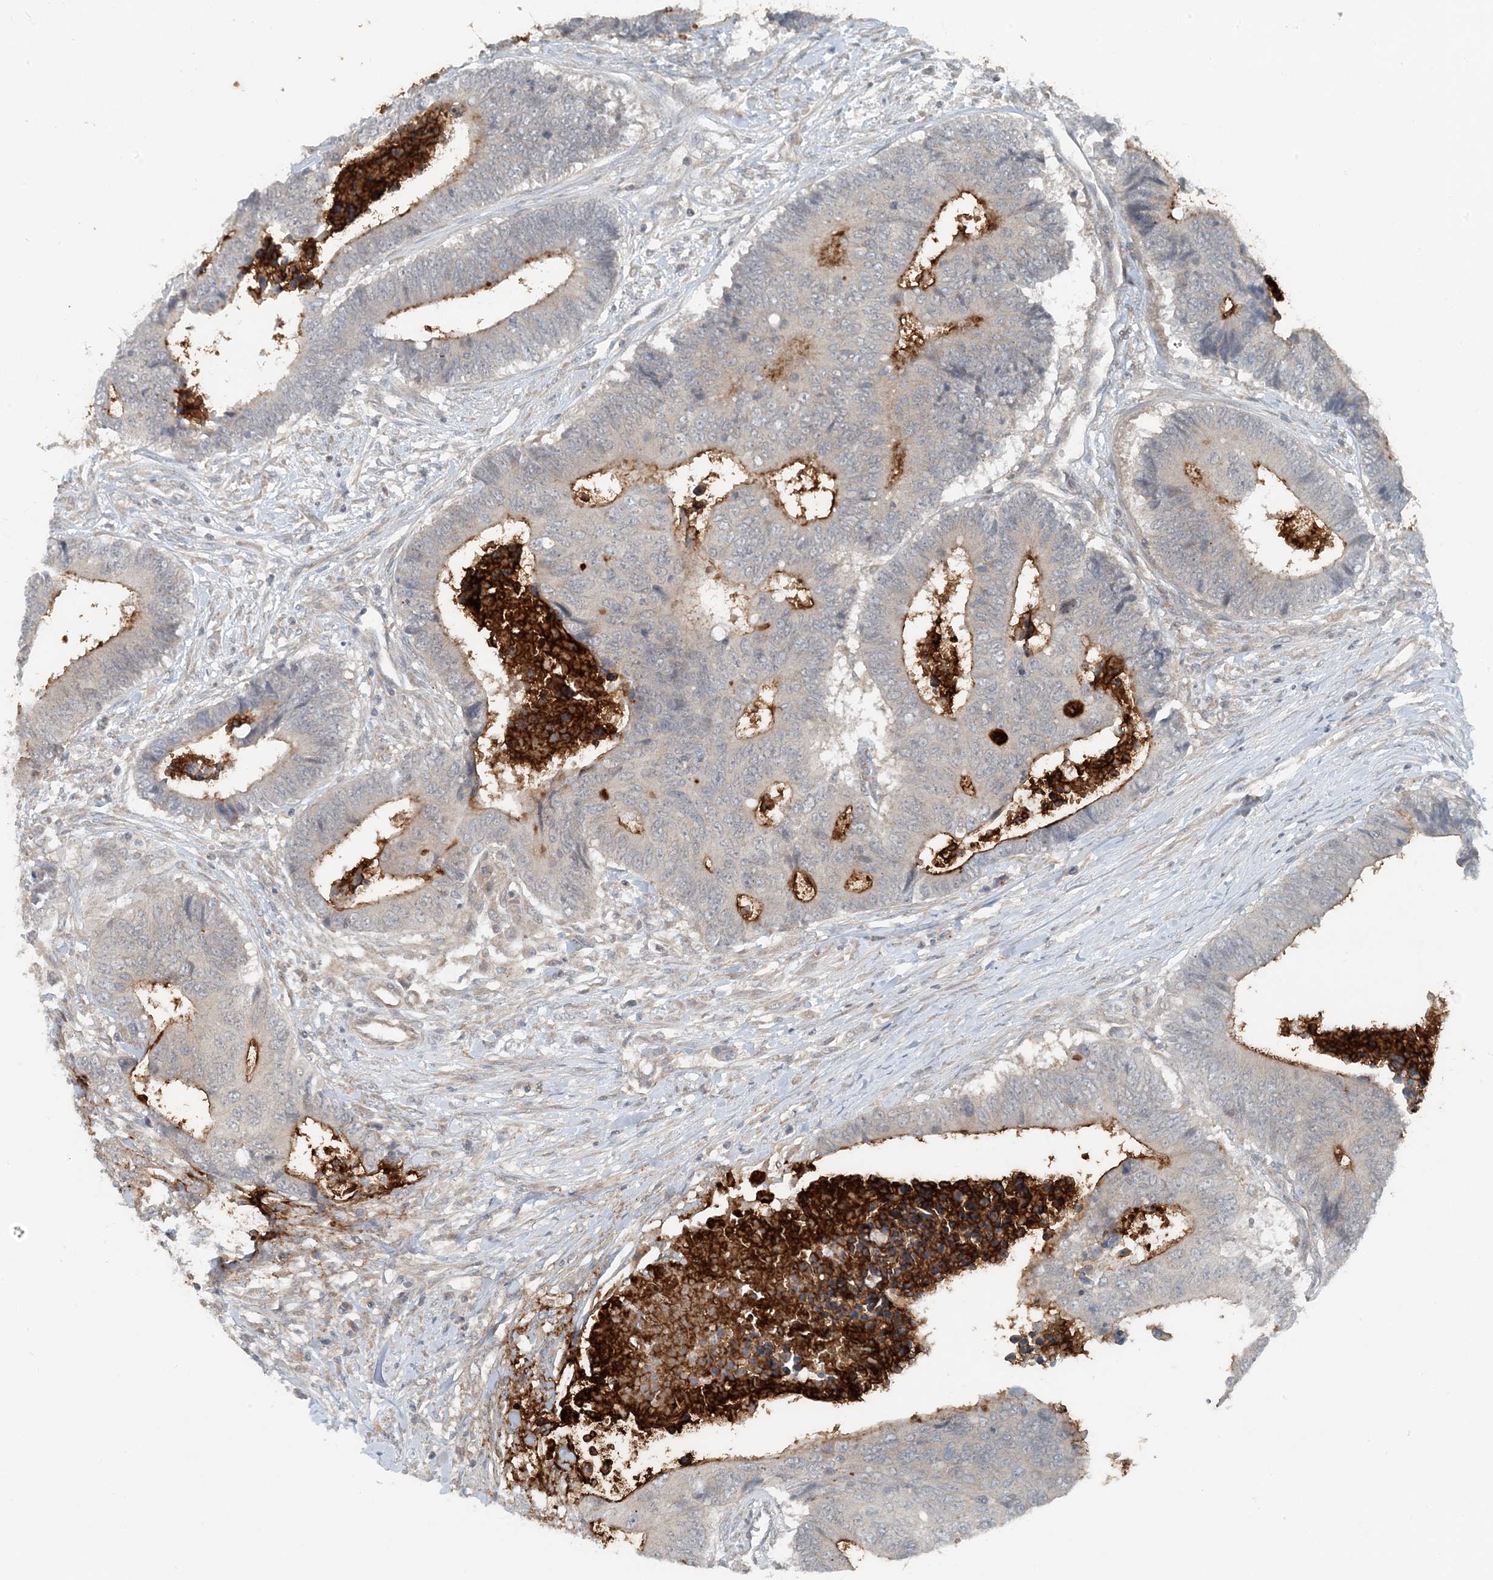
{"staining": {"intensity": "negative", "quantity": "none", "location": "none"}, "tissue": "colorectal cancer", "cell_type": "Tumor cells", "image_type": "cancer", "snomed": [{"axis": "morphology", "description": "Adenocarcinoma, NOS"}, {"axis": "topography", "description": "Rectum"}], "caption": "A micrograph of human adenocarcinoma (colorectal) is negative for staining in tumor cells. (DAB (3,3'-diaminobenzidine) immunohistochemistry, high magnification).", "gene": "MITD1", "patient": {"sex": "male", "age": 84}}